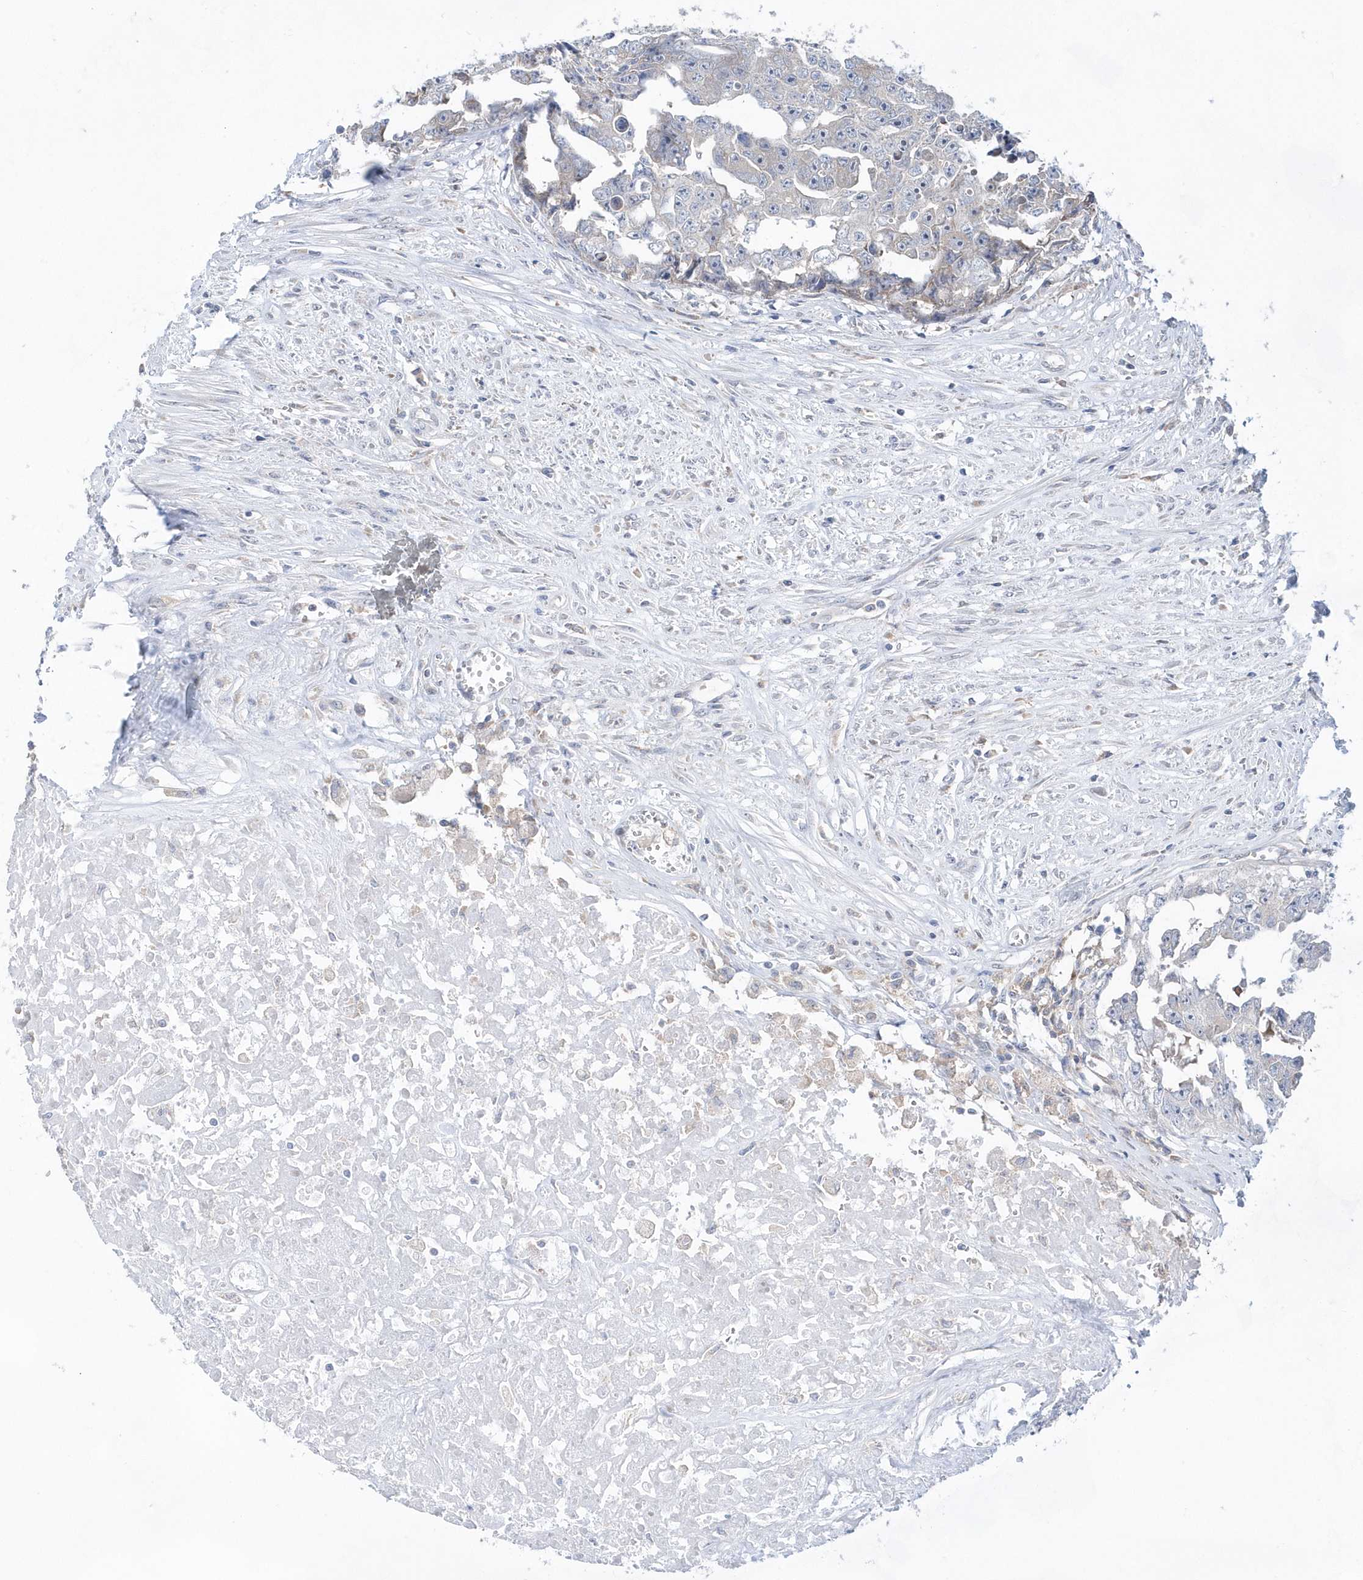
{"staining": {"intensity": "negative", "quantity": "none", "location": "none"}, "tissue": "testis cancer", "cell_type": "Tumor cells", "image_type": "cancer", "snomed": [{"axis": "morphology", "description": "Seminoma, NOS"}, {"axis": "morphology", "description": "Carcinoma, Embryonal, NOS"}, {"axis": "topography", "description": "Testis"}], "caption": "IHC histopathology image of testis cancer stained for a protein (brown), which shows no staining in tumor cells.", "gene": "BDH2", "patient": {"sex": "male", "age": 43}}